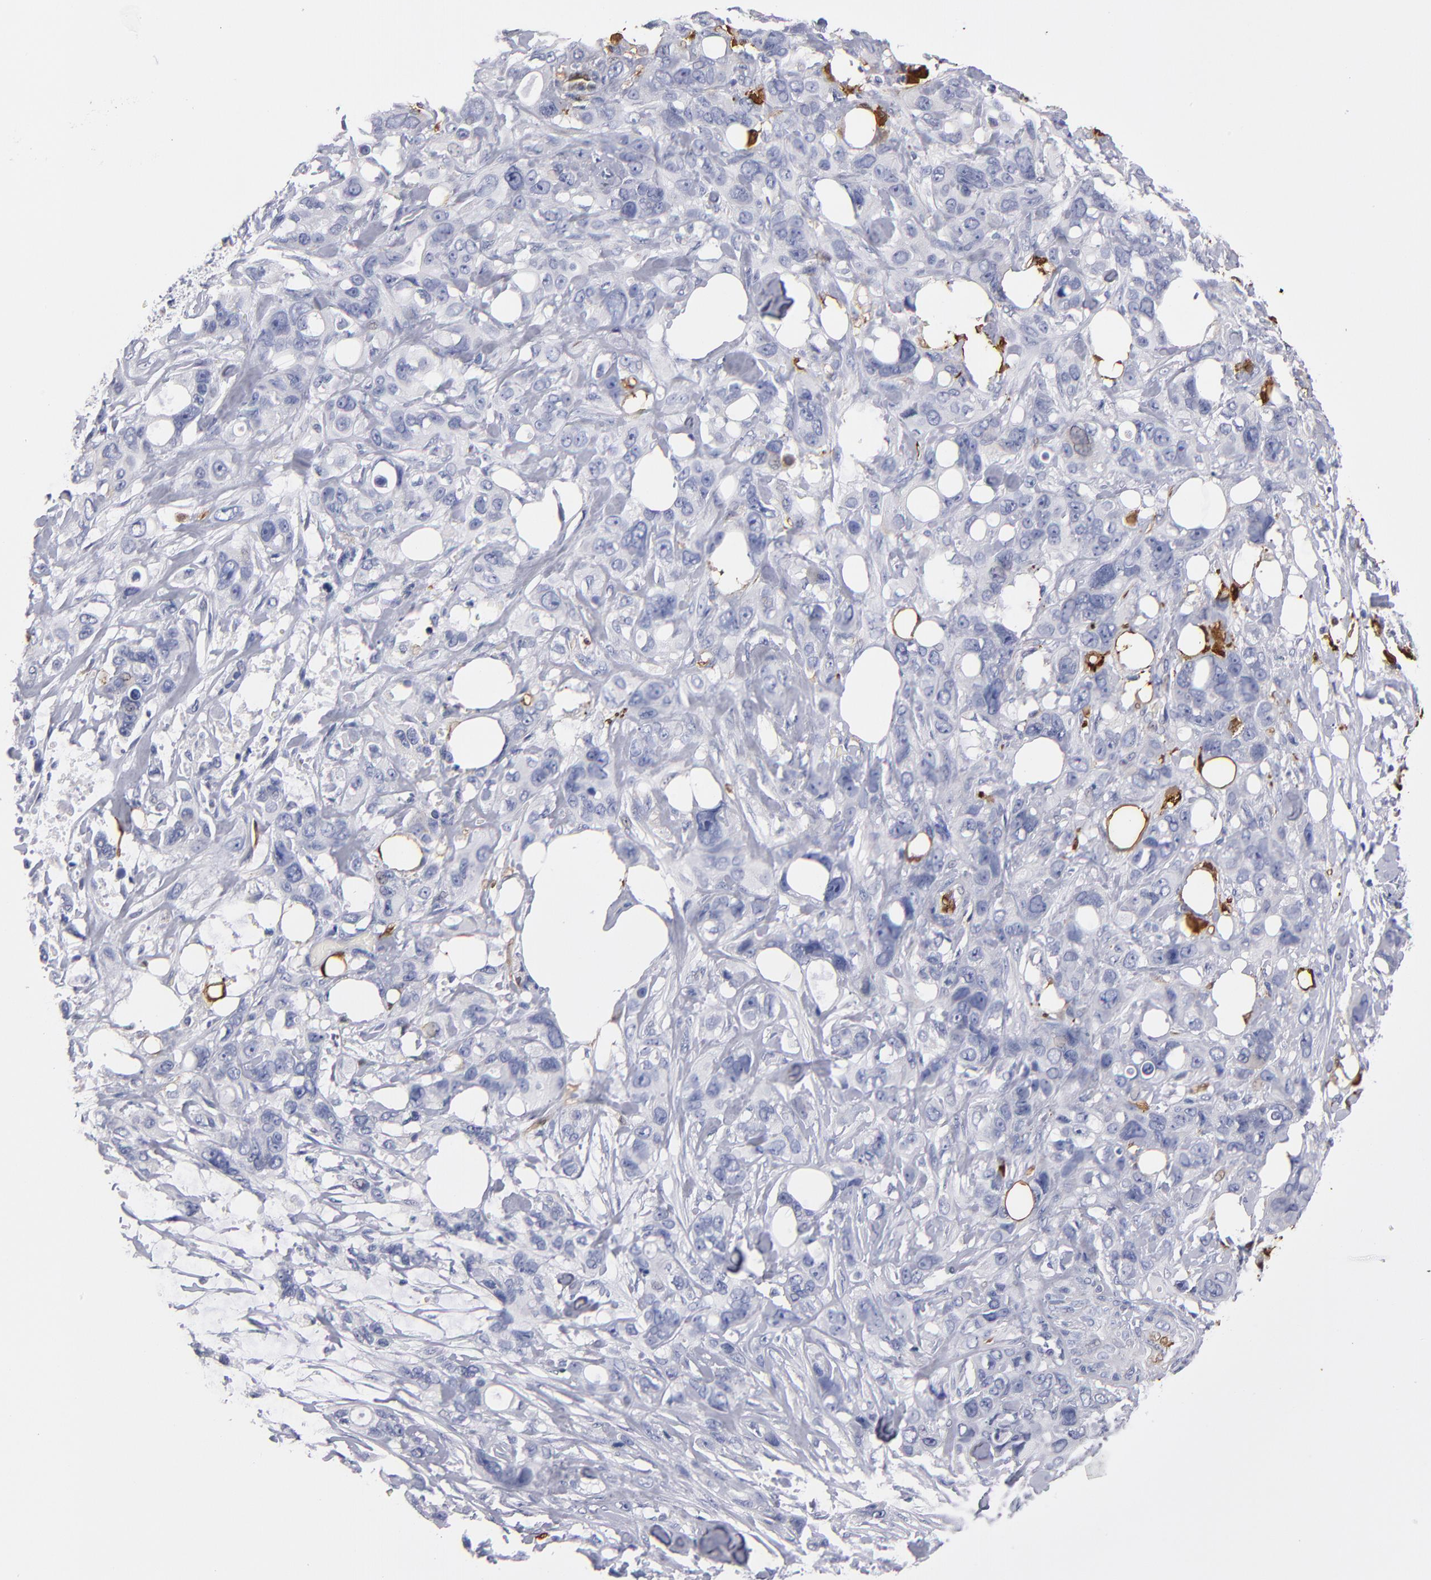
{"staining": {"intensity": "weak", "quantity": "<25%", "location": "cytoplasmic/membranous"}, "tissue": "stomach cancer", "cell_type": "Tumor cells", "image_type": "cancer", "snomed": [{"axis": "morphology", "description": "Adenocarcinoma, NOS"}, {"axis": "topography", "description": "Stomach, upper"}], "caption": "Tumor cells show no significant expression in stomach adenocarcinoma.", "gene": "FABP4", "patient": {"sex": "male", "age": 47}}